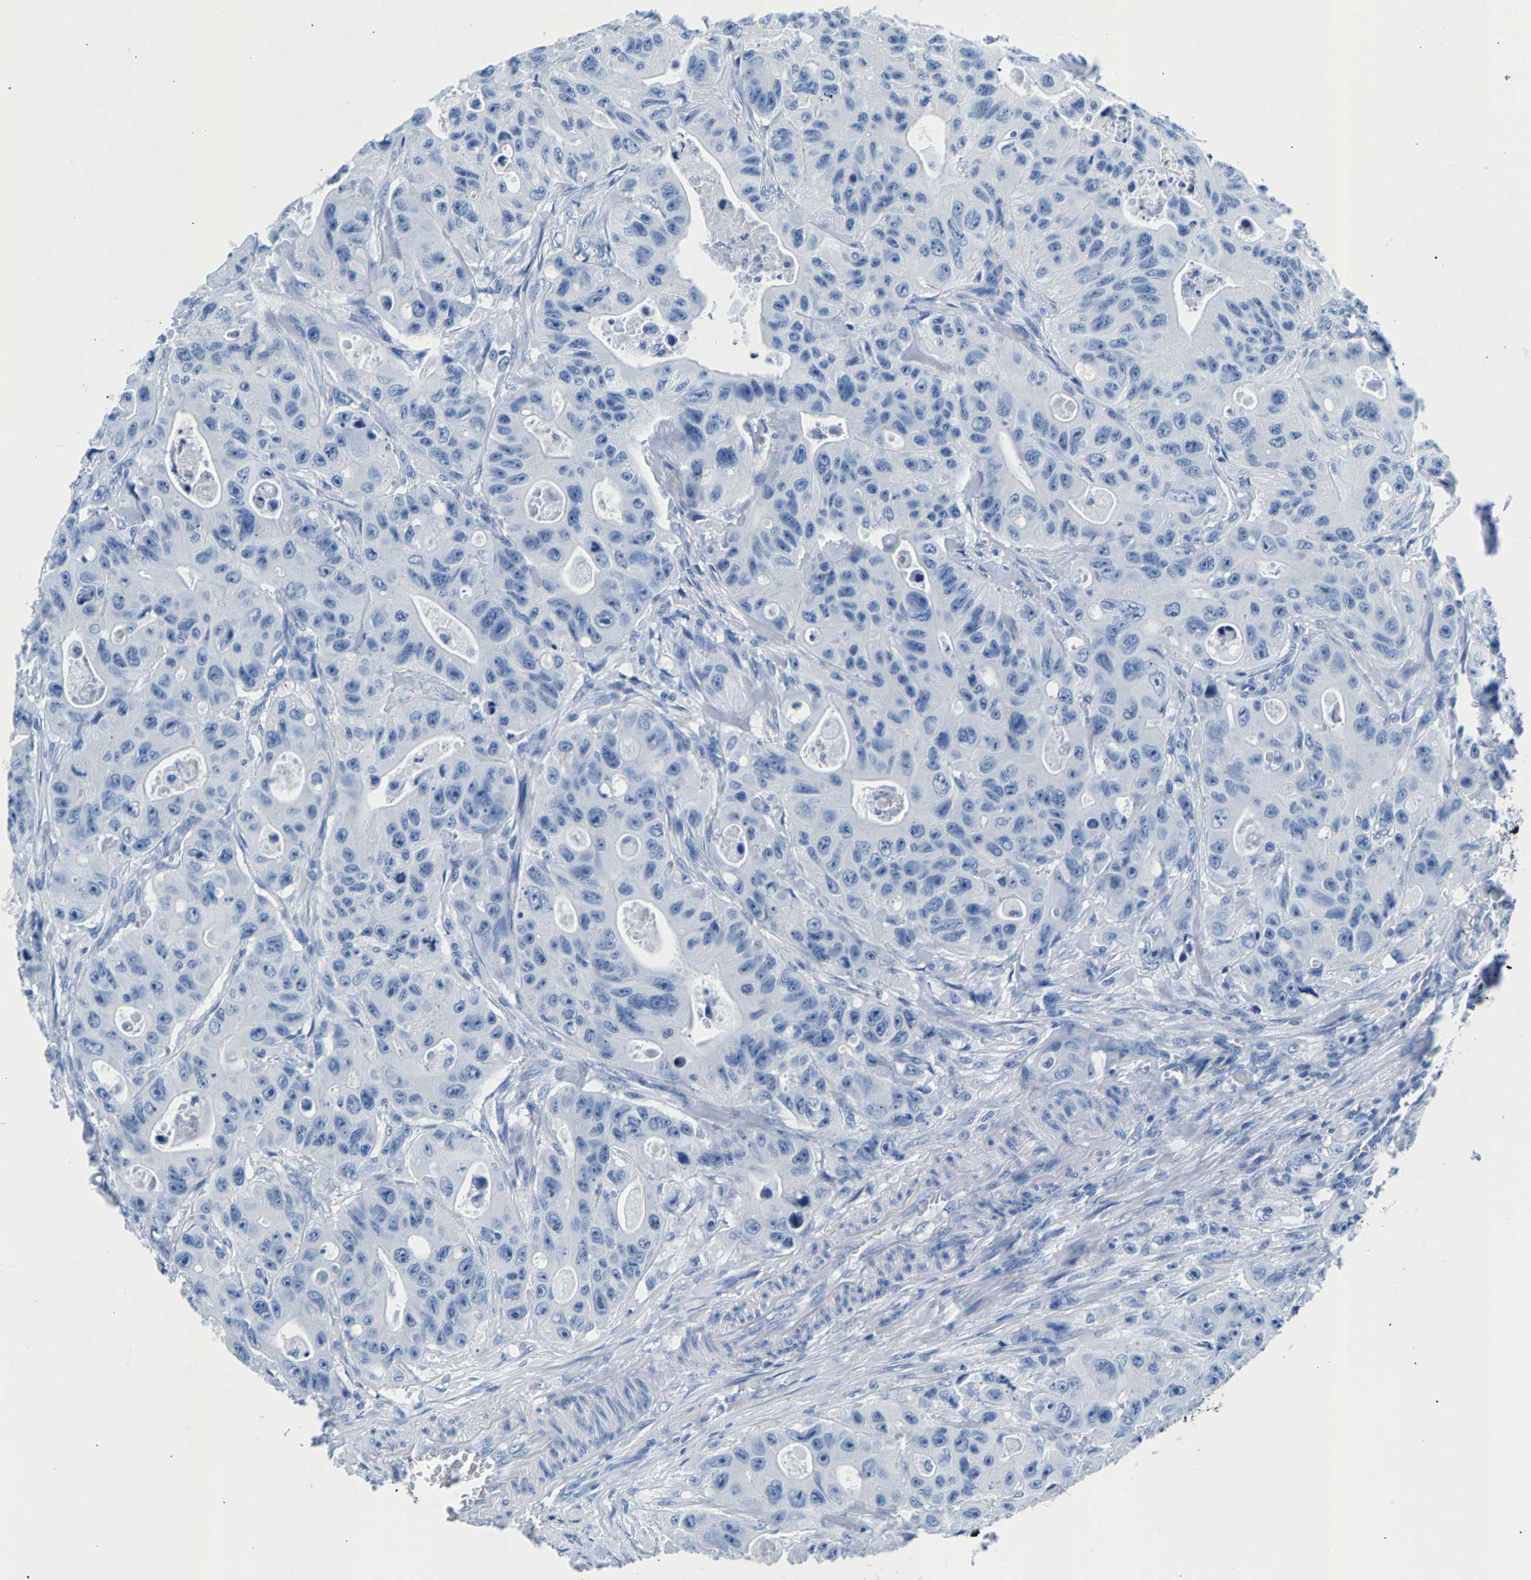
{"staining": {"intensity": "negative", "quantity": "none", "location": "none"}, "tissue": "colorectal cancer", "cell_type": "Tumor cells", "image_type": "cancer", "snomed": [{"axis": "morphology", "description": "Adenocarcinoma, NOS"}, {"axis": "topography", "description": "Colon"}], "caption": "High magnification brightfield microscopy of adenocarcinoma (colorectal) stained with DAB (brown) and counterstained with hematoxylin (blue): tumor cells show no significant staining.", "gene": "CPS1", "patient": {"sex": "female", "age": 46}}